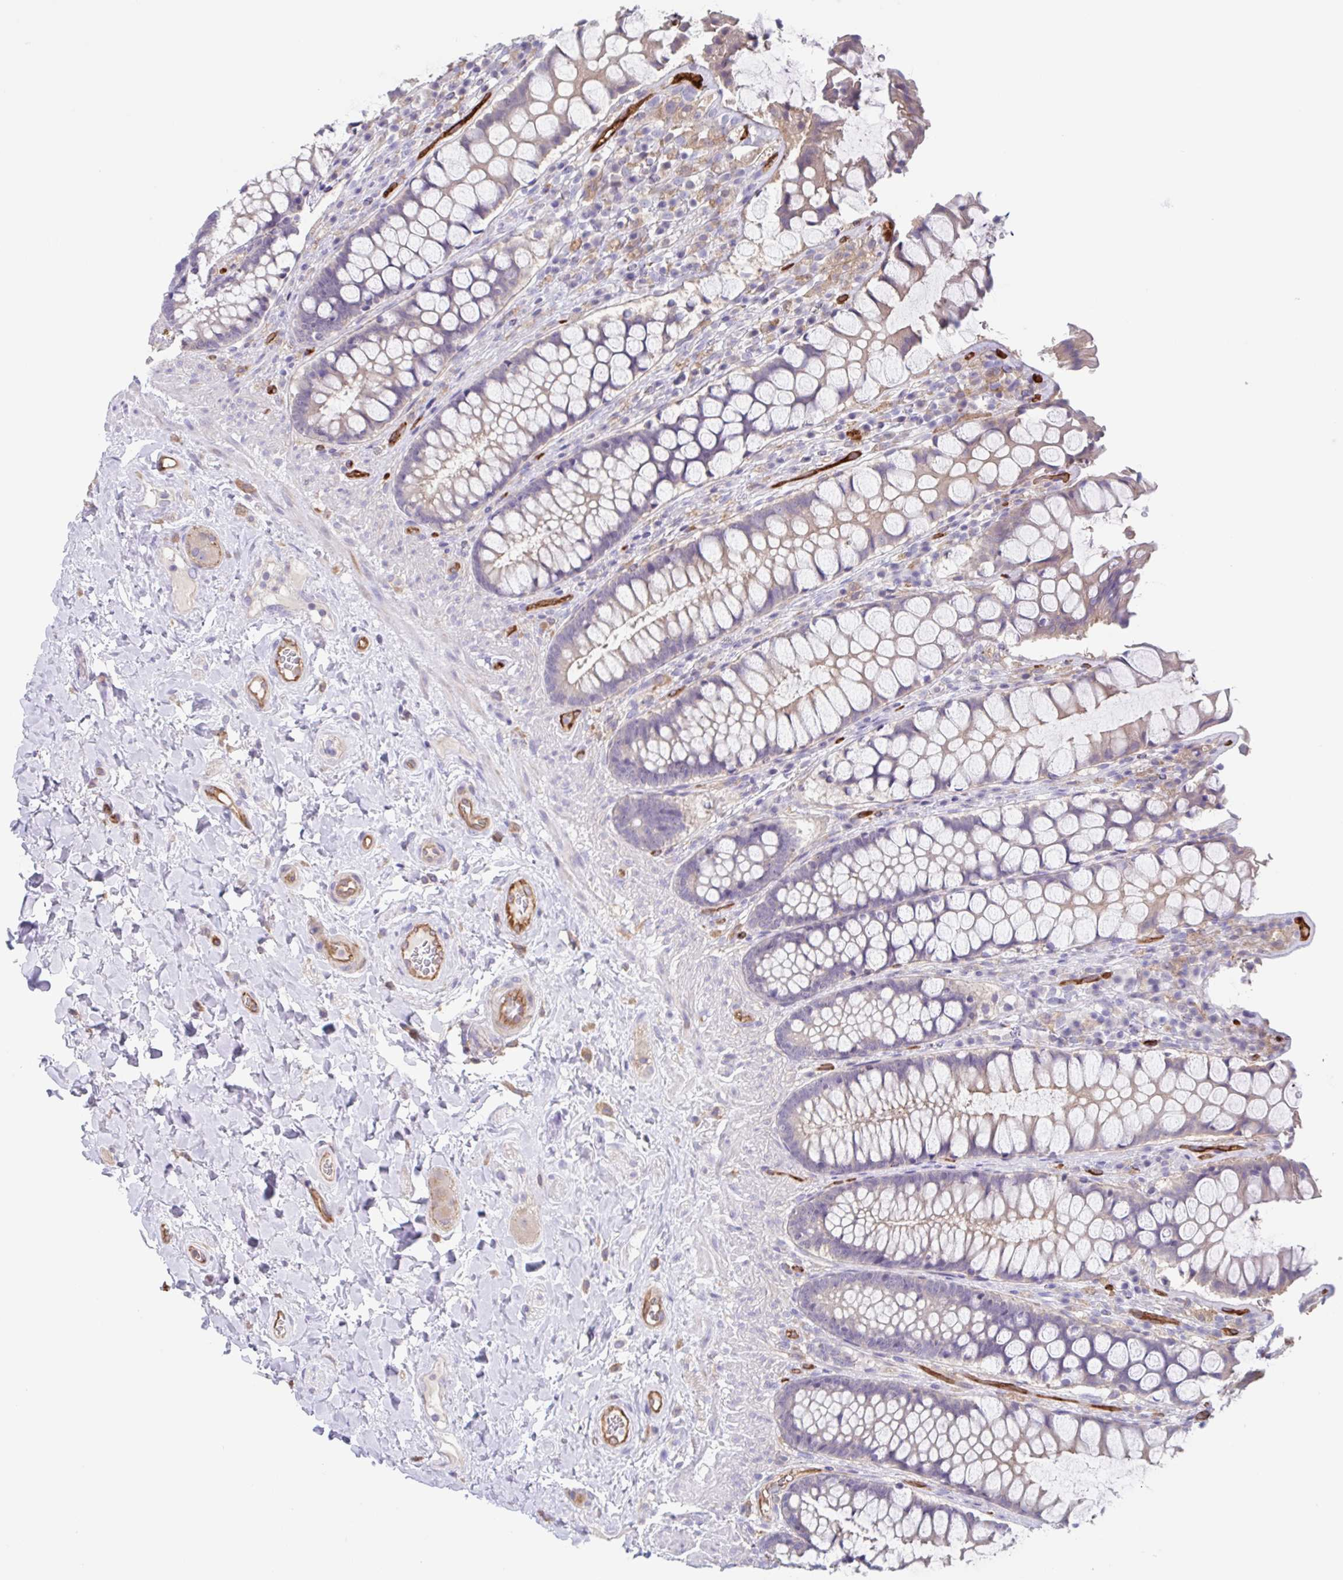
{"staining": {"intensity": "weak", "quantity": "25%-75%", "location": "cytoplasmic/membranous"}, "tissue": "rectum", "cell_type": "Glandular cells", "image_type": "normal", "snomed": [{"axis": "morphology", "description": "Normal tissue, NOS"}, {"axis": "topography", "description": "Rectum"}], "caption": "High-magnification brightfield microscopy of benign rectum stained with DAB (3,3'-diaminobenzidine) (brown) and counterstained with hematoxylin (blue). glandular cells exhibit weak cytoplasmic/membranous expression is appreciated in approximately25%-75% of cells. (brown staining indicates protein expression, while blue staining denotes nuclei).", "gene": "EHD4", "patient": {"sex": "female", "age": 58}}